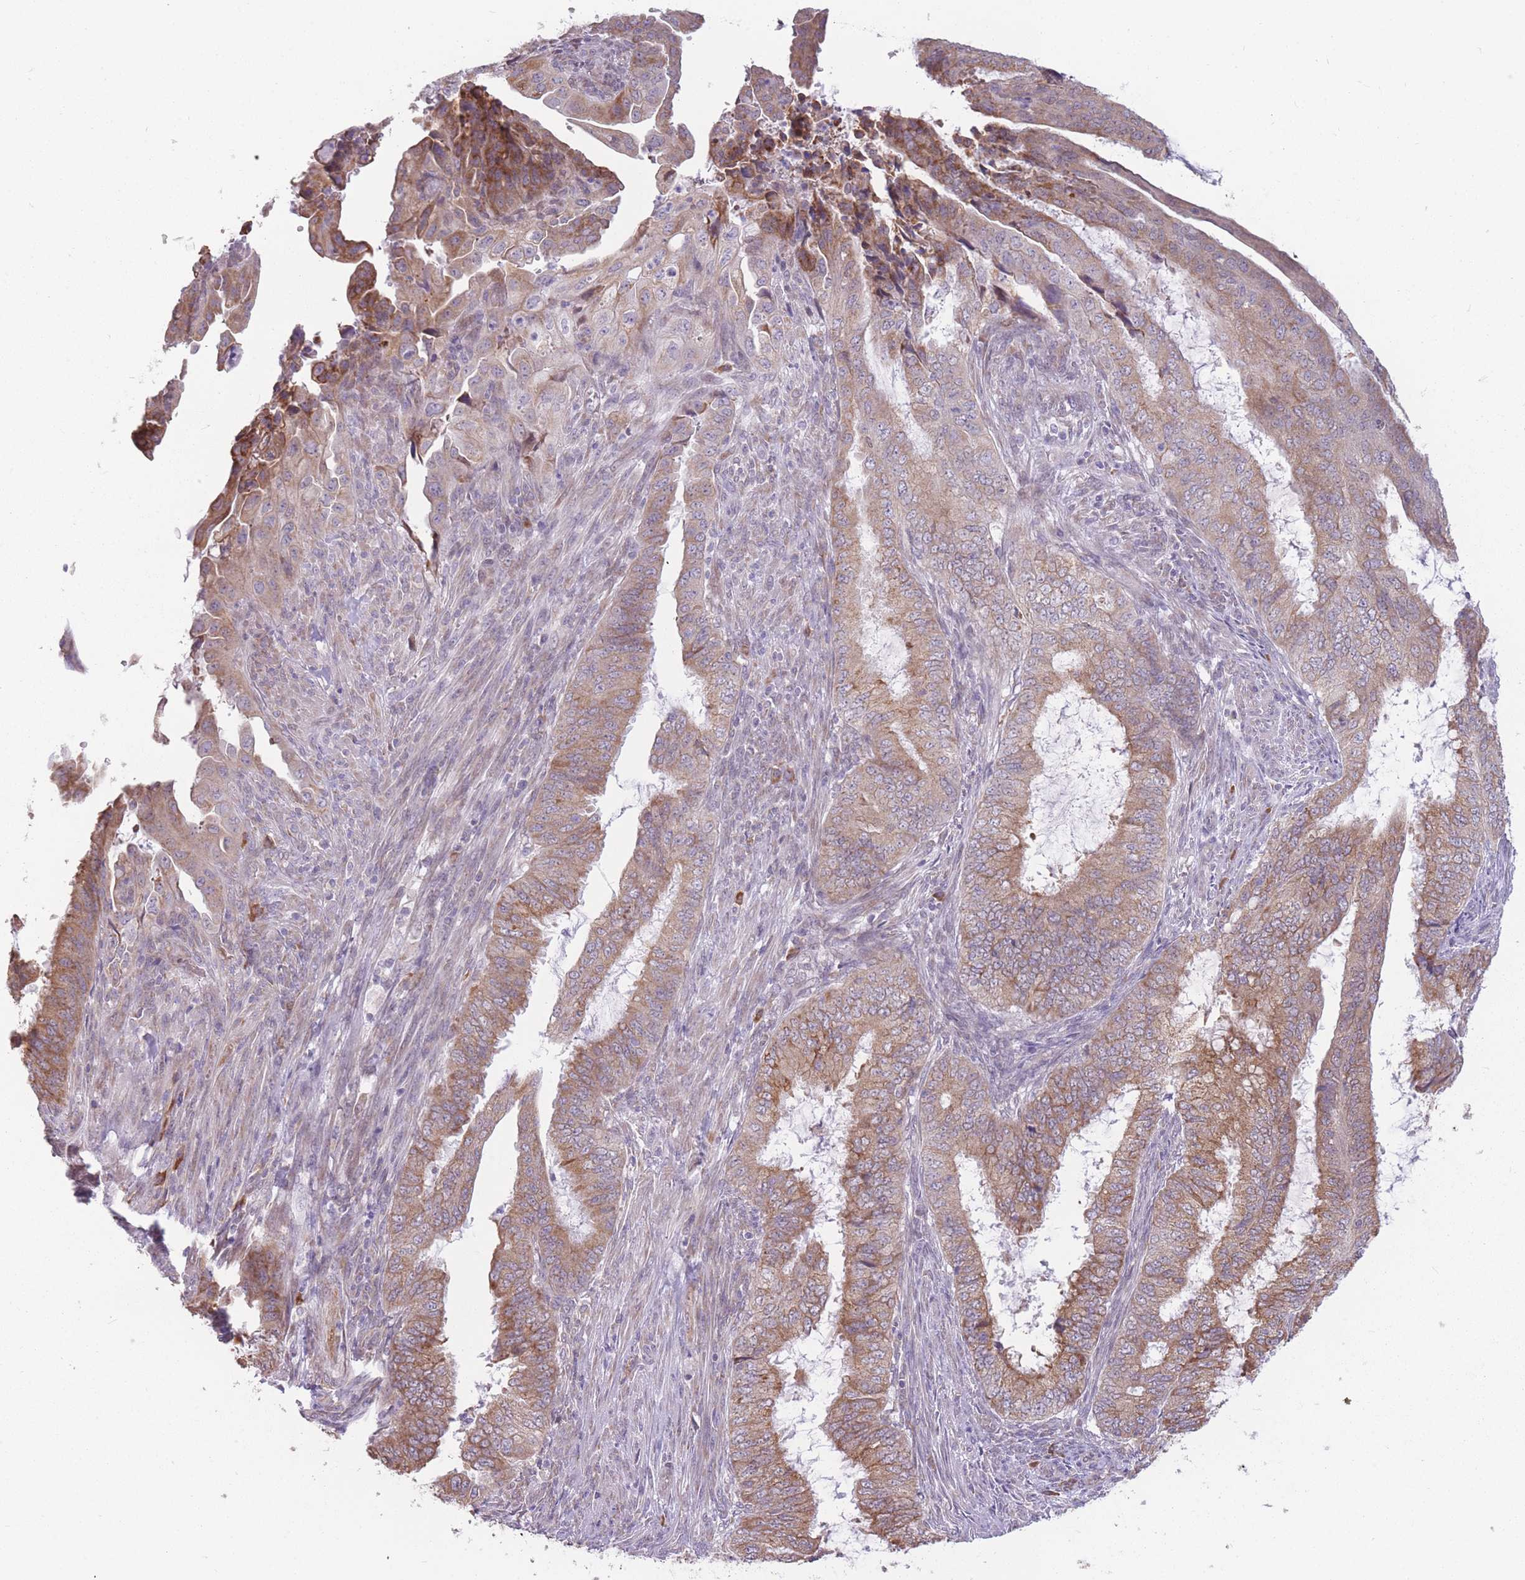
{"staining": {"intensity": "moderate", "quantity": ">75%", "location": "cytoplasmic/membranous"}, "tissue": "endometrial cancer", "cell_type": "Tumor cells", "image_type": "cancer", "snomed": [{"axis": "morphology", "description": "Adenocarcinoma, NOS"}, {"axis": "topography", "description": "Endometrium"}], "caption": "Protein staining displays moderate cytoplasmic/membranous staining in approximately >75% of tumor cells in endometrial adenocarcinoma.", "gene": "TRAPPC5", "patient": {"sex": "female", "age": 51}}